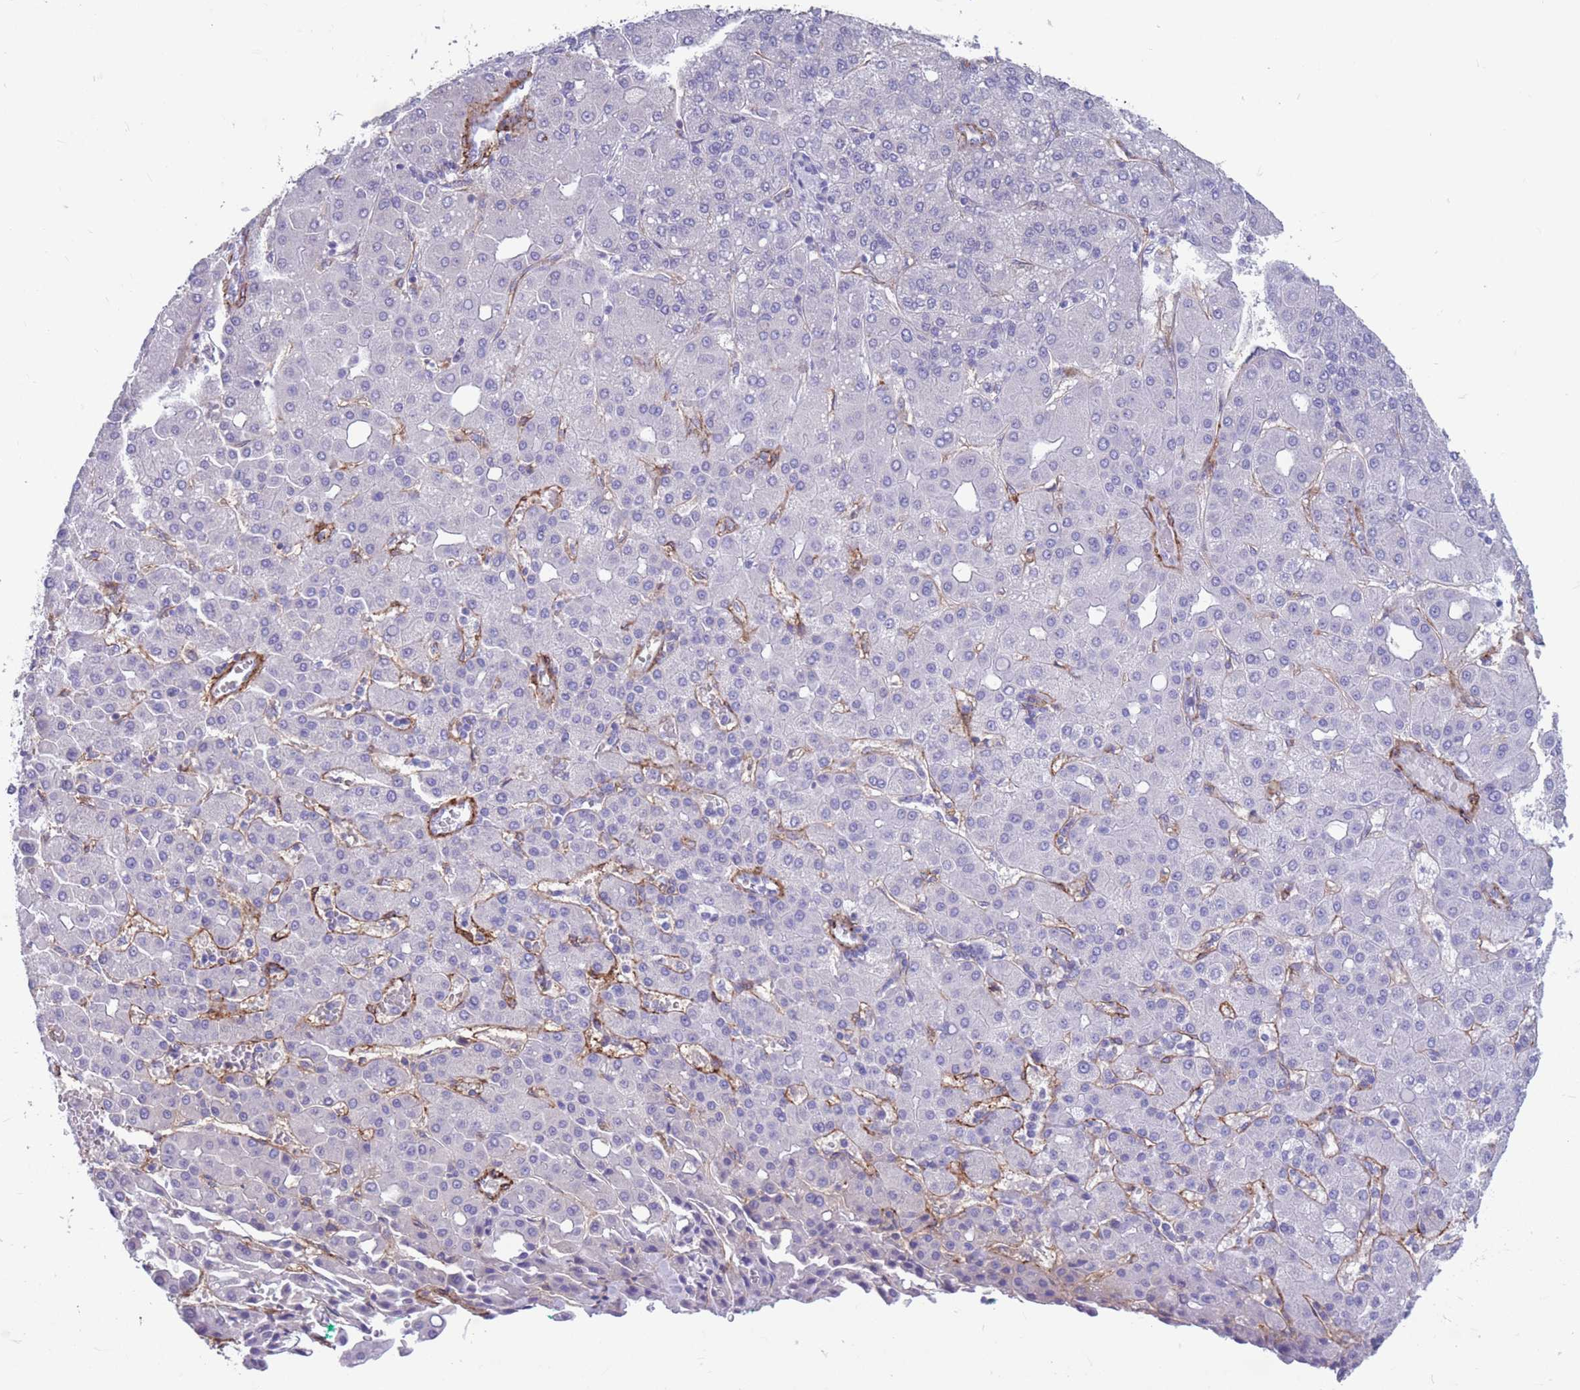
{"staining": {"intensity": "negative", "quantity": "none", "location": "none"}, "tissue": "liver cancer", "cell_type": "Tumor cells", "image_type": "cancer", "snomed": [{"axis": "morphology", "description": "Carcinoma, Hepatocellular, NOS"}, {"axis": "topography", "description": "Liver"}], "caption": "The immunohistochemistry micrograph has no significant staining in tumor cells of hepatocellular carcinoma (liver) tissue.", "gene": "DPYD", "patient": {"sex": "male", "age": 65}}